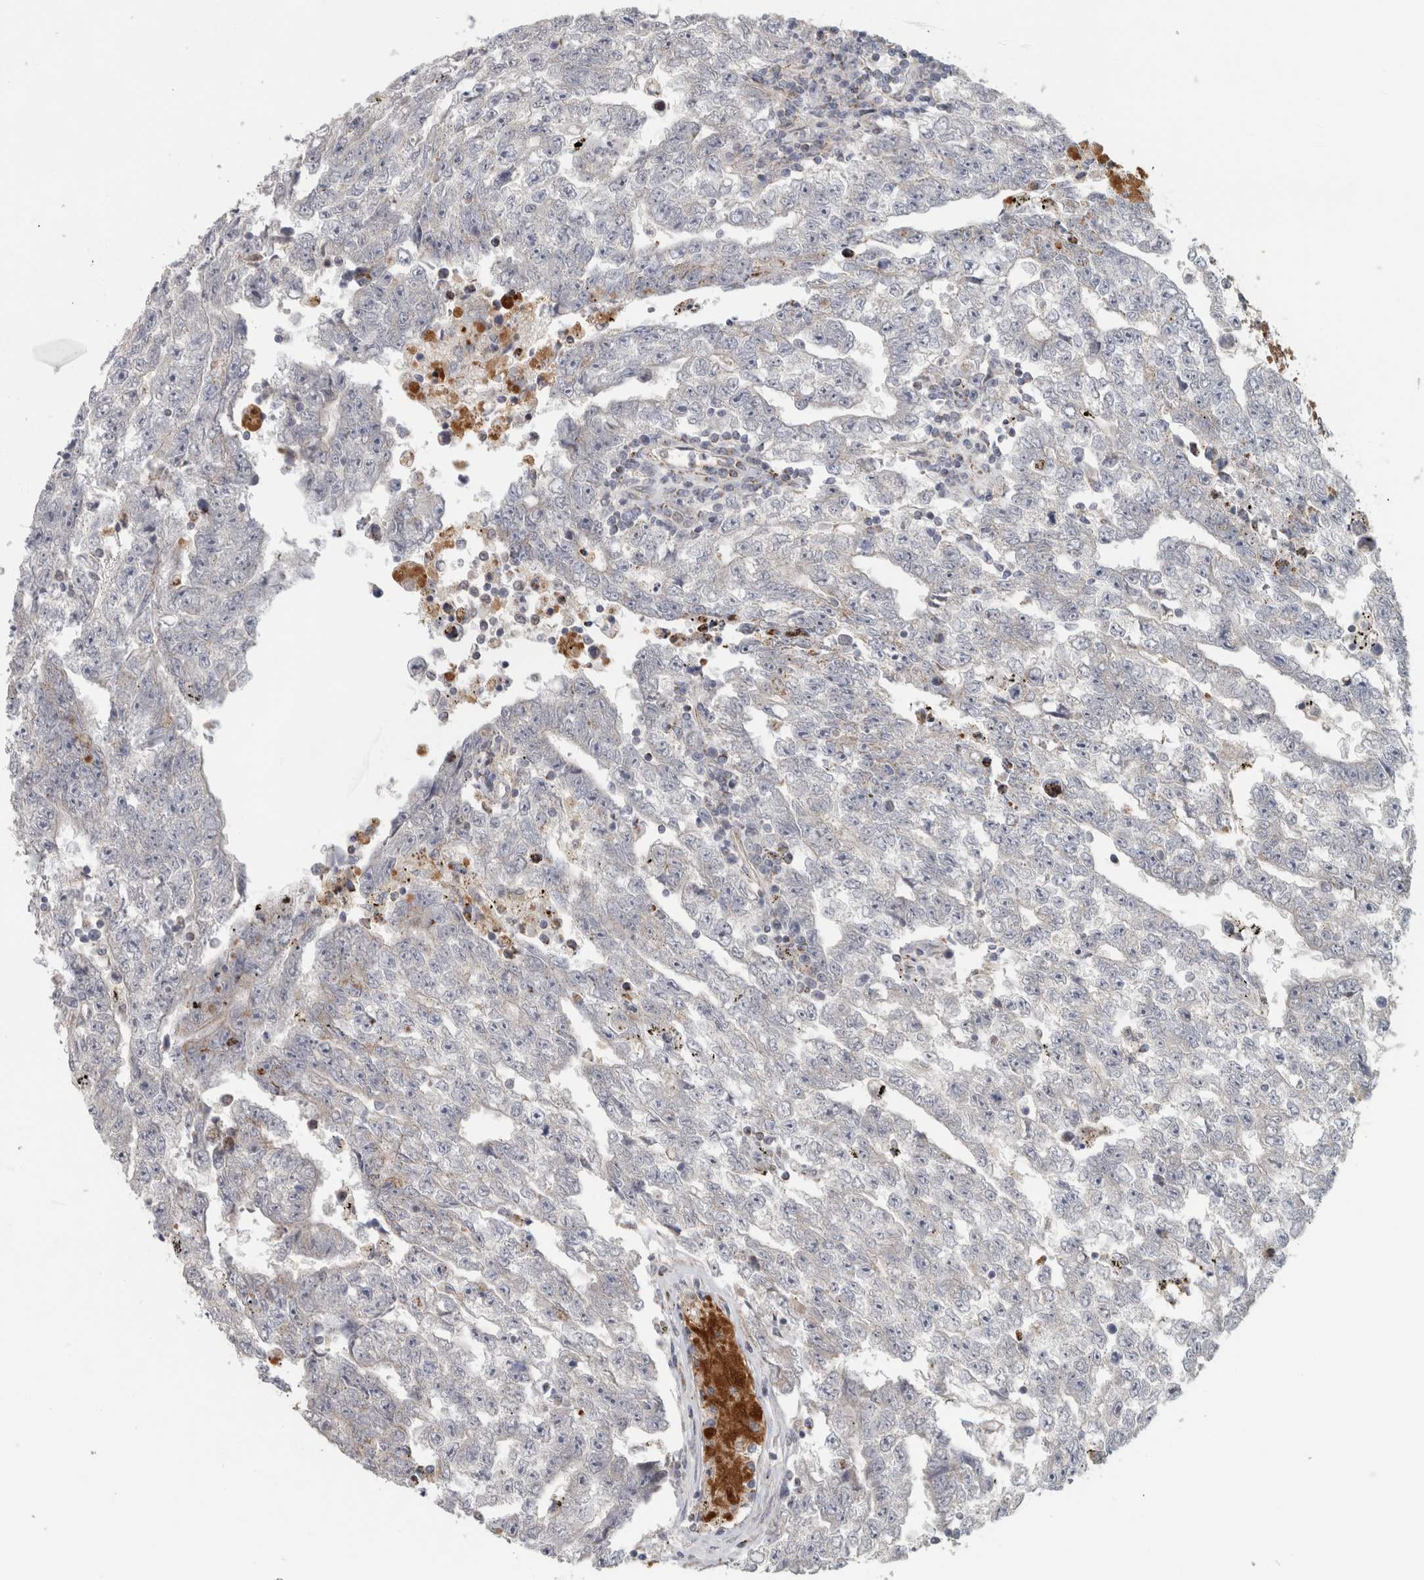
{"staining": {"intensity": "negative", "quantity": "none", "location": "none"}, "tissue": "testis cancer", "cell_type": "Tumor cells", "image_type": "cancer", "snomed": [{"axis": "morphology", "description": "Carcinoma, Embryonal, NOS"}, {"axis": "topography", "description": "Testis"}], "caption": "Immunohistochemistry image of neoplastic tissue: testis cancer (embryonal carcinoma) stained with DAB (3,3'-diaminobenzidine) reveals no significant protein staining in tumor cells. (Immunohistochemistry, brightfield microscopy, high magnification).", "gene": "RAB18", "patient": {"sex": "male", "age": 25}}